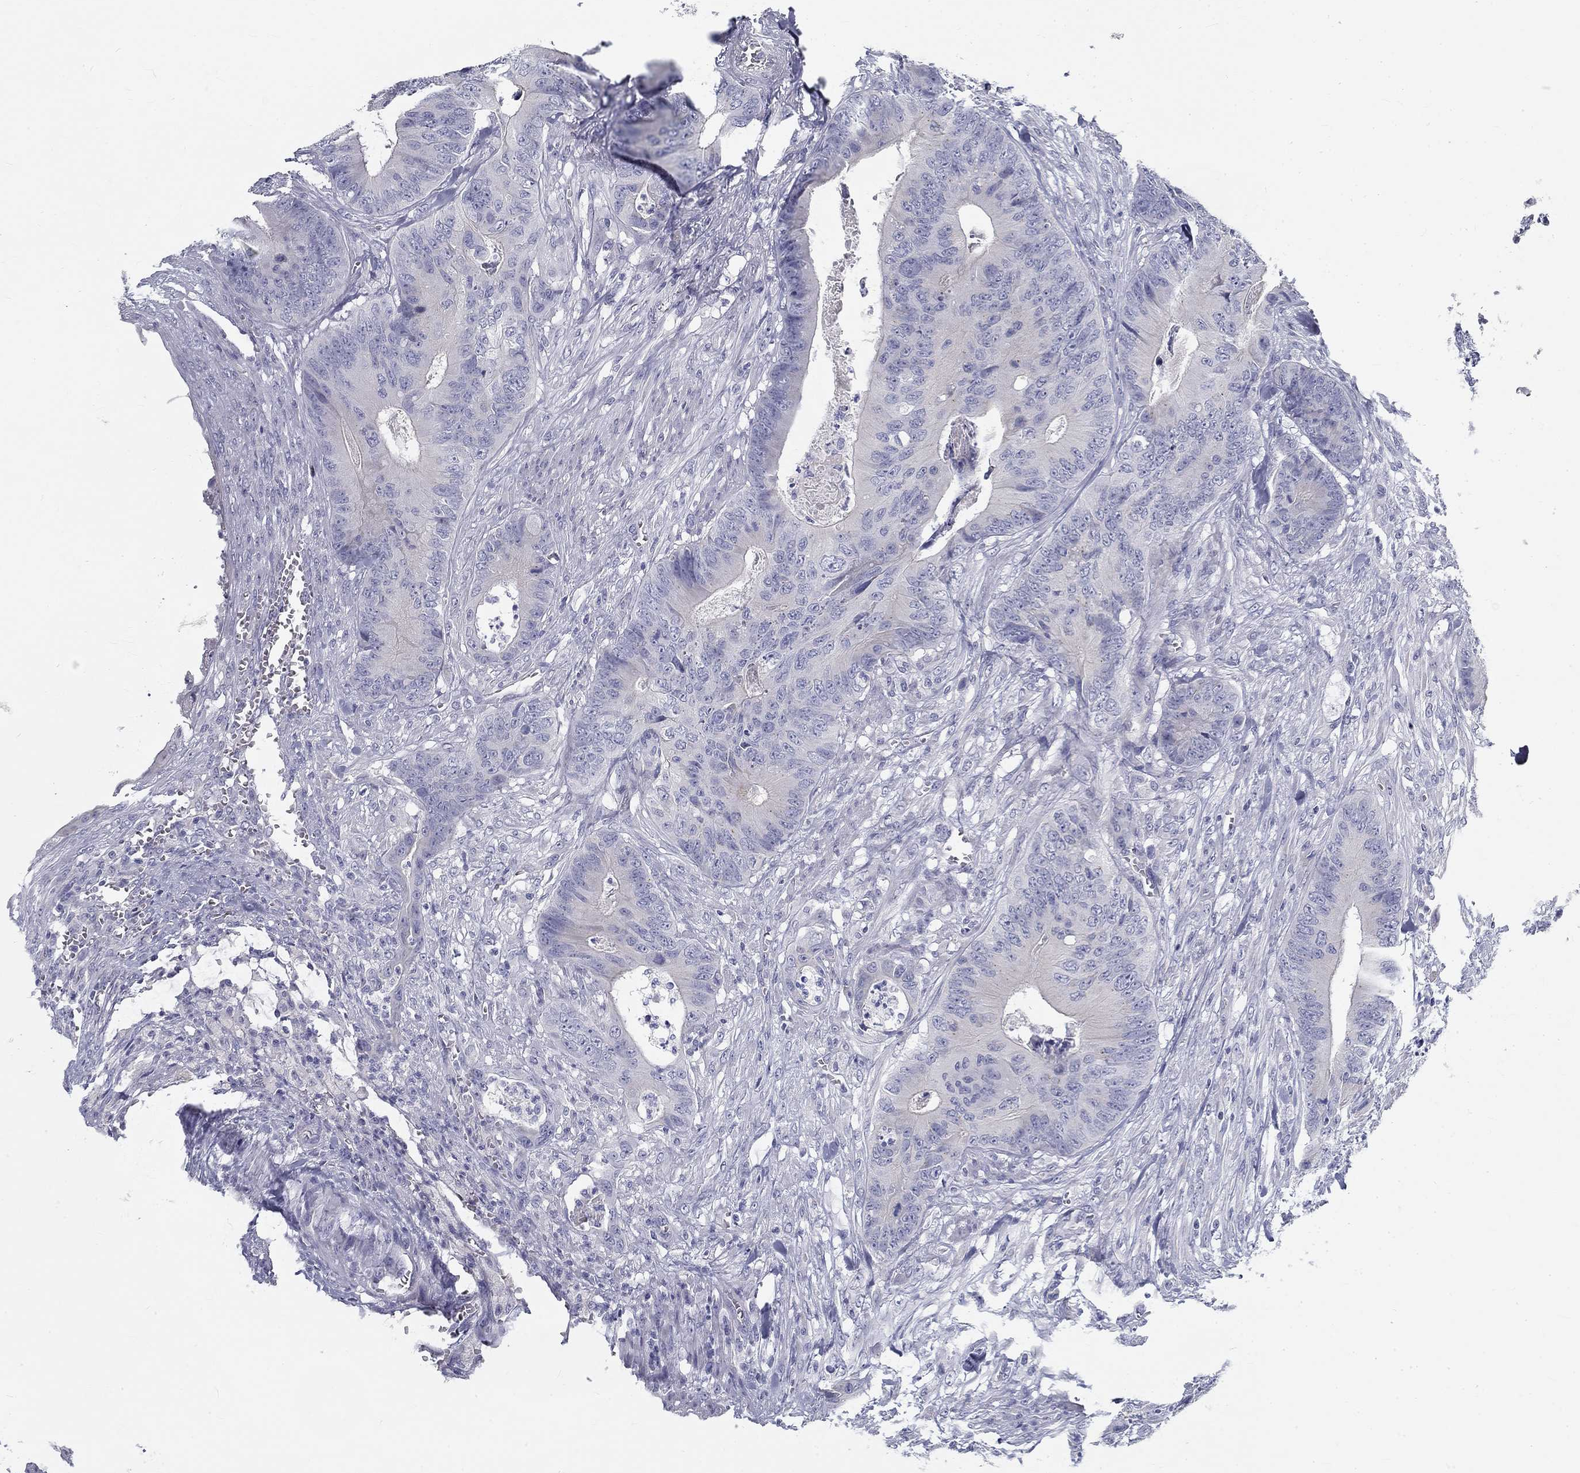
{"staining": {"intensity": "negative", "quantity": "none", "location": "none"}, "tissue": "colorectal cancer", "cell_type": "Tumor cells", "image_type": "cancer", "snomed": [{"axis": "morphology", "description": "Adenocarcinoma, NOS"}, {"axis": "topography", "description": "Colon"}], "caption": "Tumor cells are negative for brown protein staining in adenocarcinoma (colorectal).", "gene": "GALNTL5", "patient": {"sex": "male", "age": 84}}